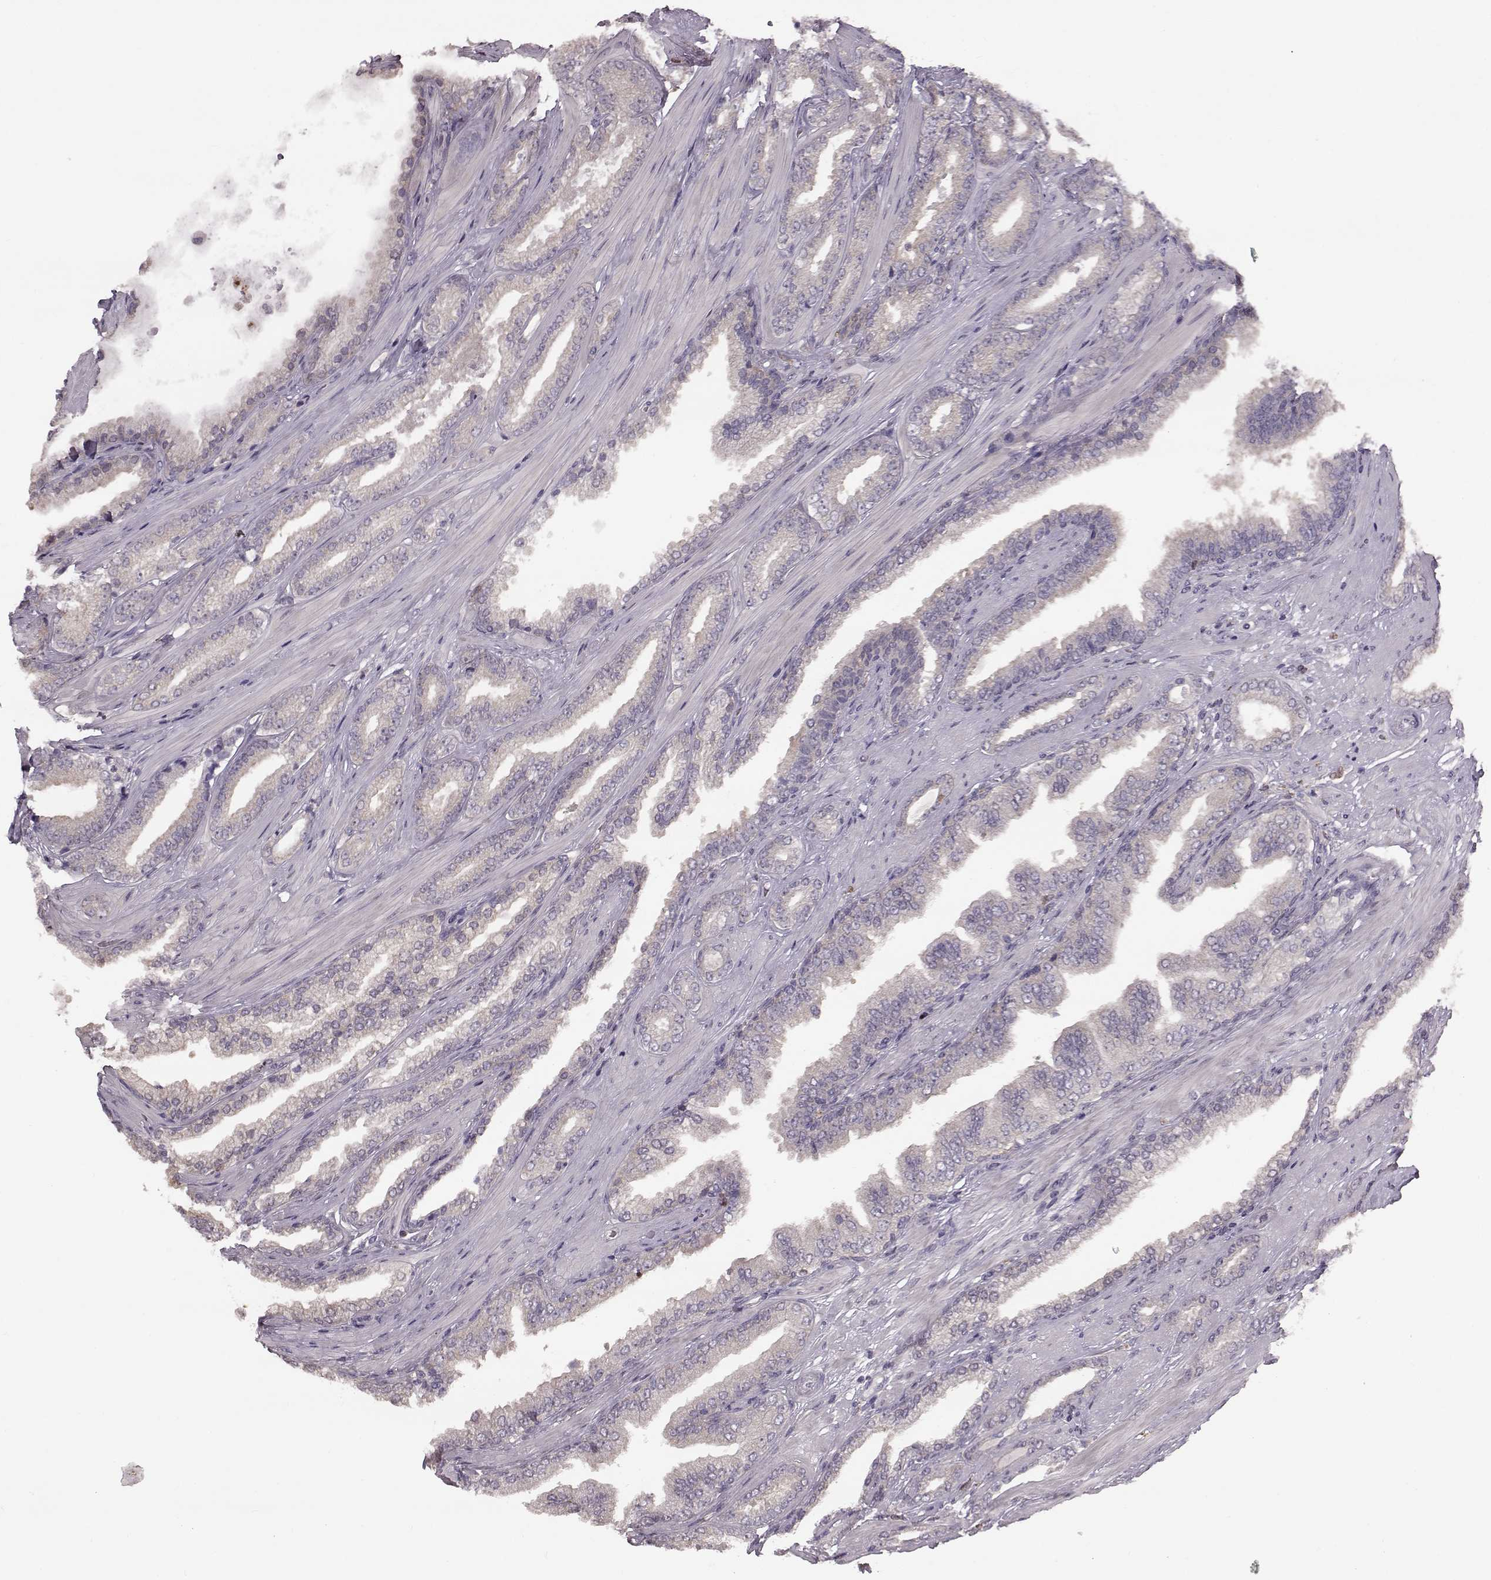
{"staining": {"intensity": "weak", "quantity": "25%-75%", "location": "cytoplasmic/membranous"}, "tissue": "prostate cancer", "cell_type": "Tumor cells", "image_type": "cancer", "snomed": [{"axis": "morphology", "description": "Adenocarcinoma, Low grade"}, {"axis": "topography", "description": "Prostate"}], "caption": "About 25%-75% of tumor cells in human prostate low-grade adenocarcinoma demonstrate weak cytoplasmic/membranous protein staining as visualized by brown immunohistochemical staining.", "gene": "SPAG17", "patient": {"sex": "male", "age": 61}}